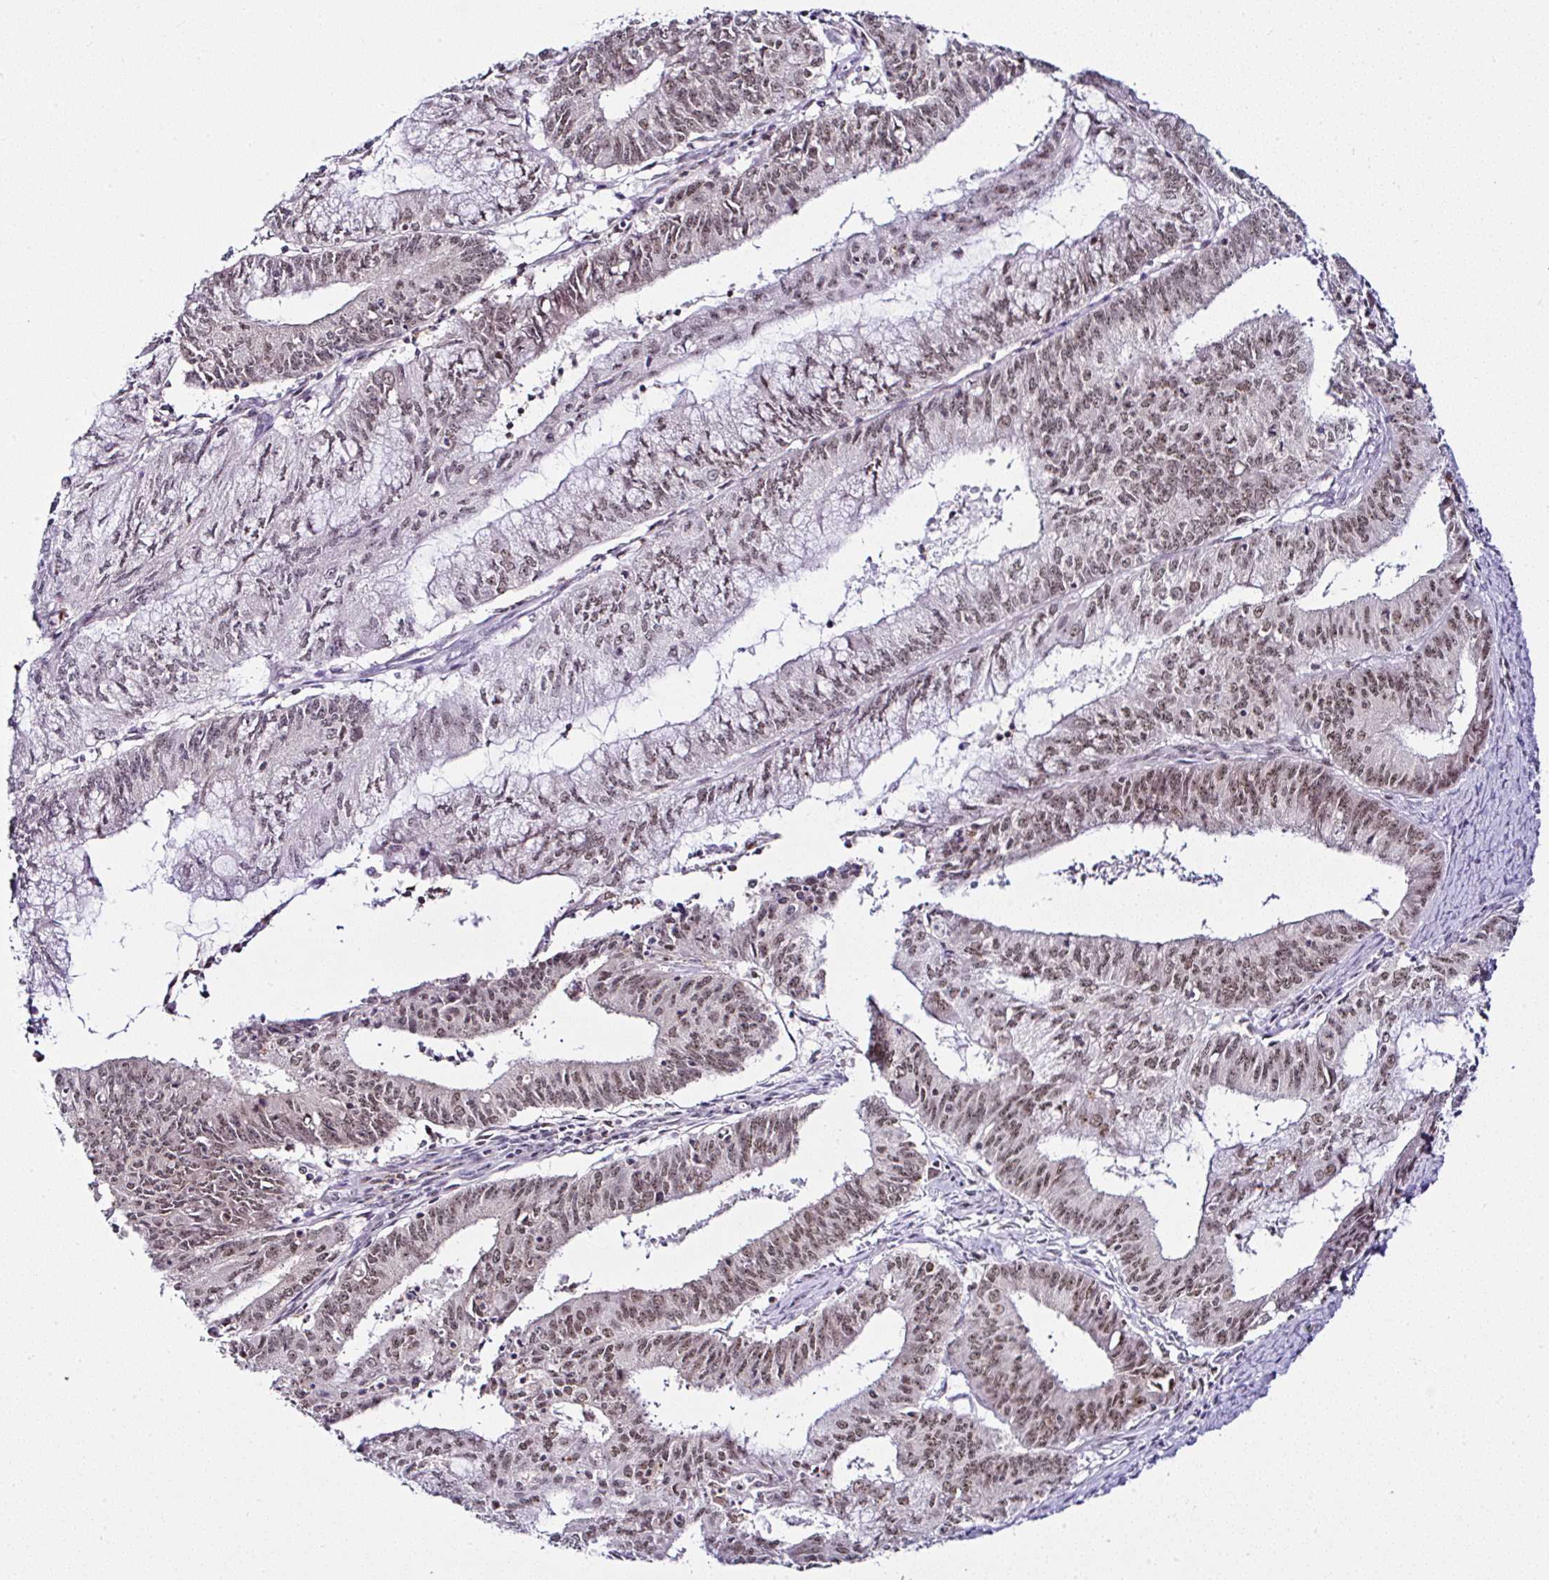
{"staining": {"intensity": "moderate", "quantity": "25%-75%", "location": "nuclear"}, "tissue": "endometrial cancer", "cell_type": "Tumor cells", "image_type": "cancer", "snomed": [{"axis": "morphology", "description": "Adenocarcinoma, NOS"}, {"axis": "topography", "description": "Endometrium"}], "caption": "Adenocarcinoma (endometrial) was stained to show a protein in brown. There is medium levels of moderate nuclear positivity in approximately 25%-75% of tumor cells.", "gene": "PTPN2", "patient": {"sex": "female", "age": 61}}